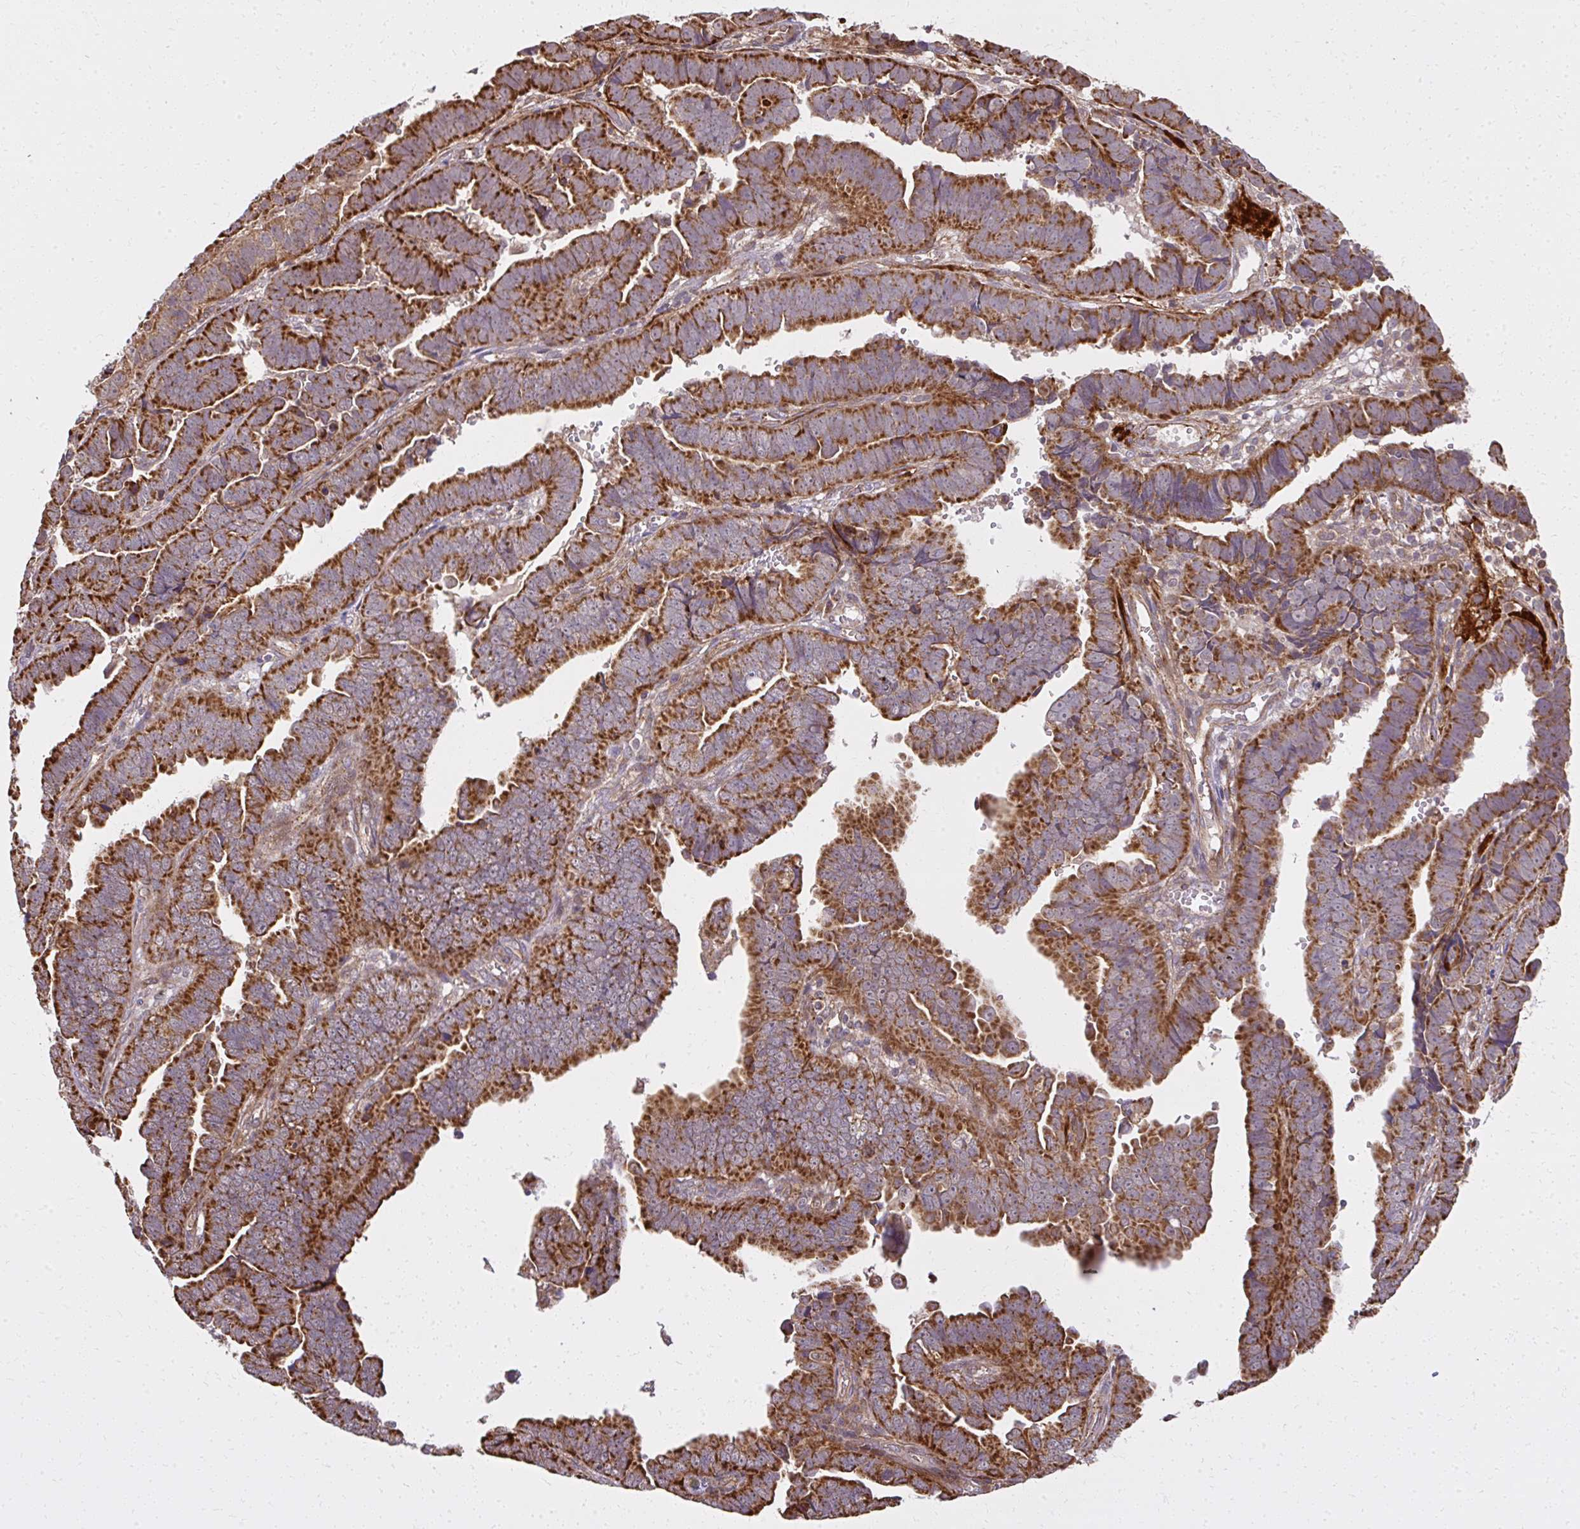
{"staining": {"intensity": "strong", "quantity": ">75%", "location": "cytoplasmic/membranous"}, "tissue": "endometrial cancer", "cell_type": "Tumor cells", "image_type": "cancer", "snomed": [{"axis": "morphology", "description": "Adenocarcinoma, NOS"}, {"axis": "topography", "description": "Endometrium"}], "caption": "Strong cytoplasmic/membranous expression for a protein is identified in approximately >75% of tumor cells of adenocarcinoma (endometrial) using immunohistochemistry (IHC).", "gene": "GNS", "patient": {"sex": "female", "age": 75}}